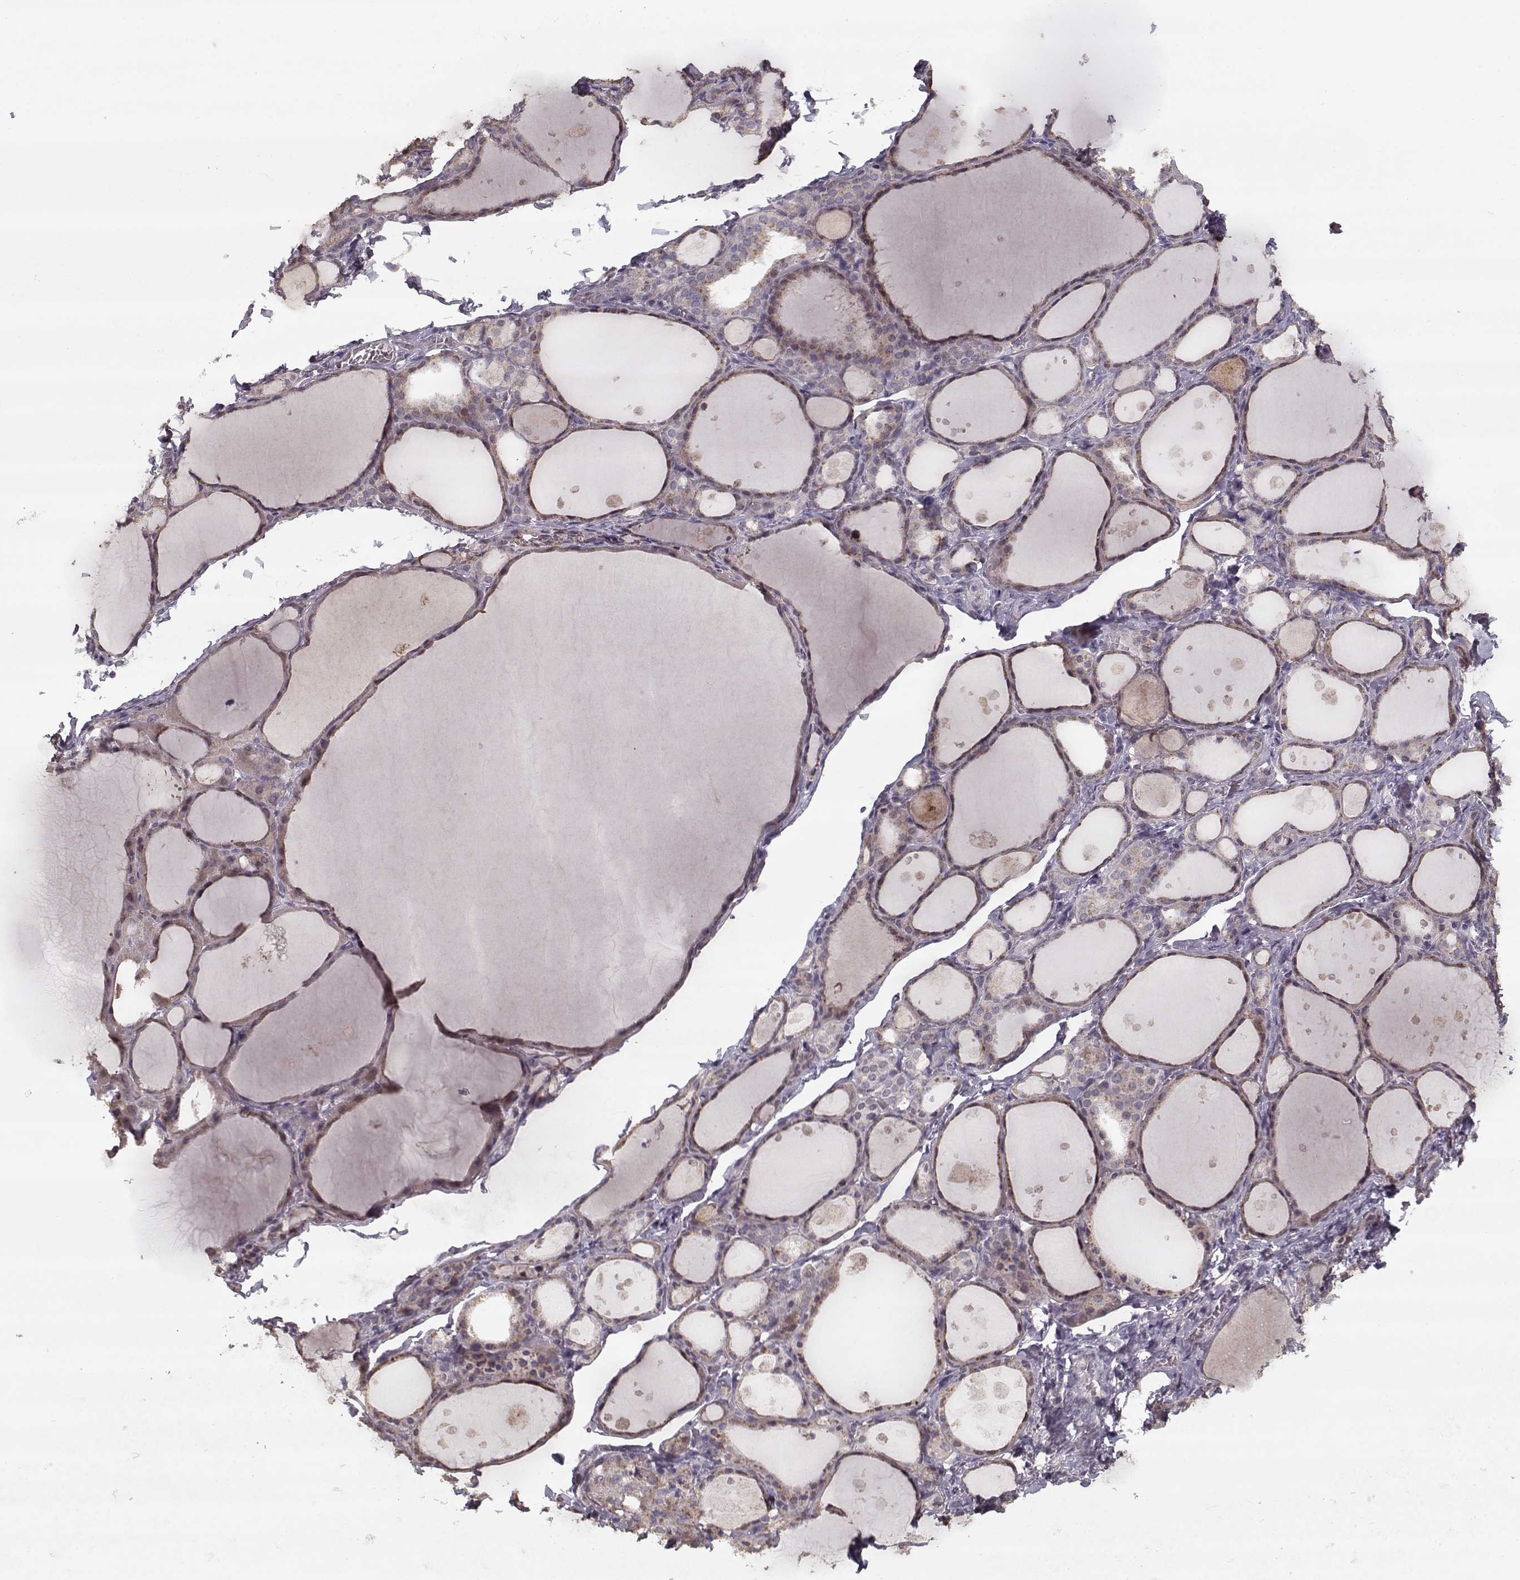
{"staining": {"intensity": "weak", "quantity": "25%-75%", "location": "cytoplasmic/membranous"}, "tissue": "thyroid gland", "cell_type": "Glandular cells", "image_type": "normal", "snomed": [{"axis": "morphology", "description": "Normal tissue, NOS"}, {"axis": "topography", "description": "Thyroid gland"}], "caption": "Weak cytoplasmic/membranous protein staining is present in about 25%-75% of glandular cells in thyroid gland. The protein is shown in brown color, while the nuclei are stained blue.", "gene": "LAMA2", "patient": {"sex": "male", "age": 68}}